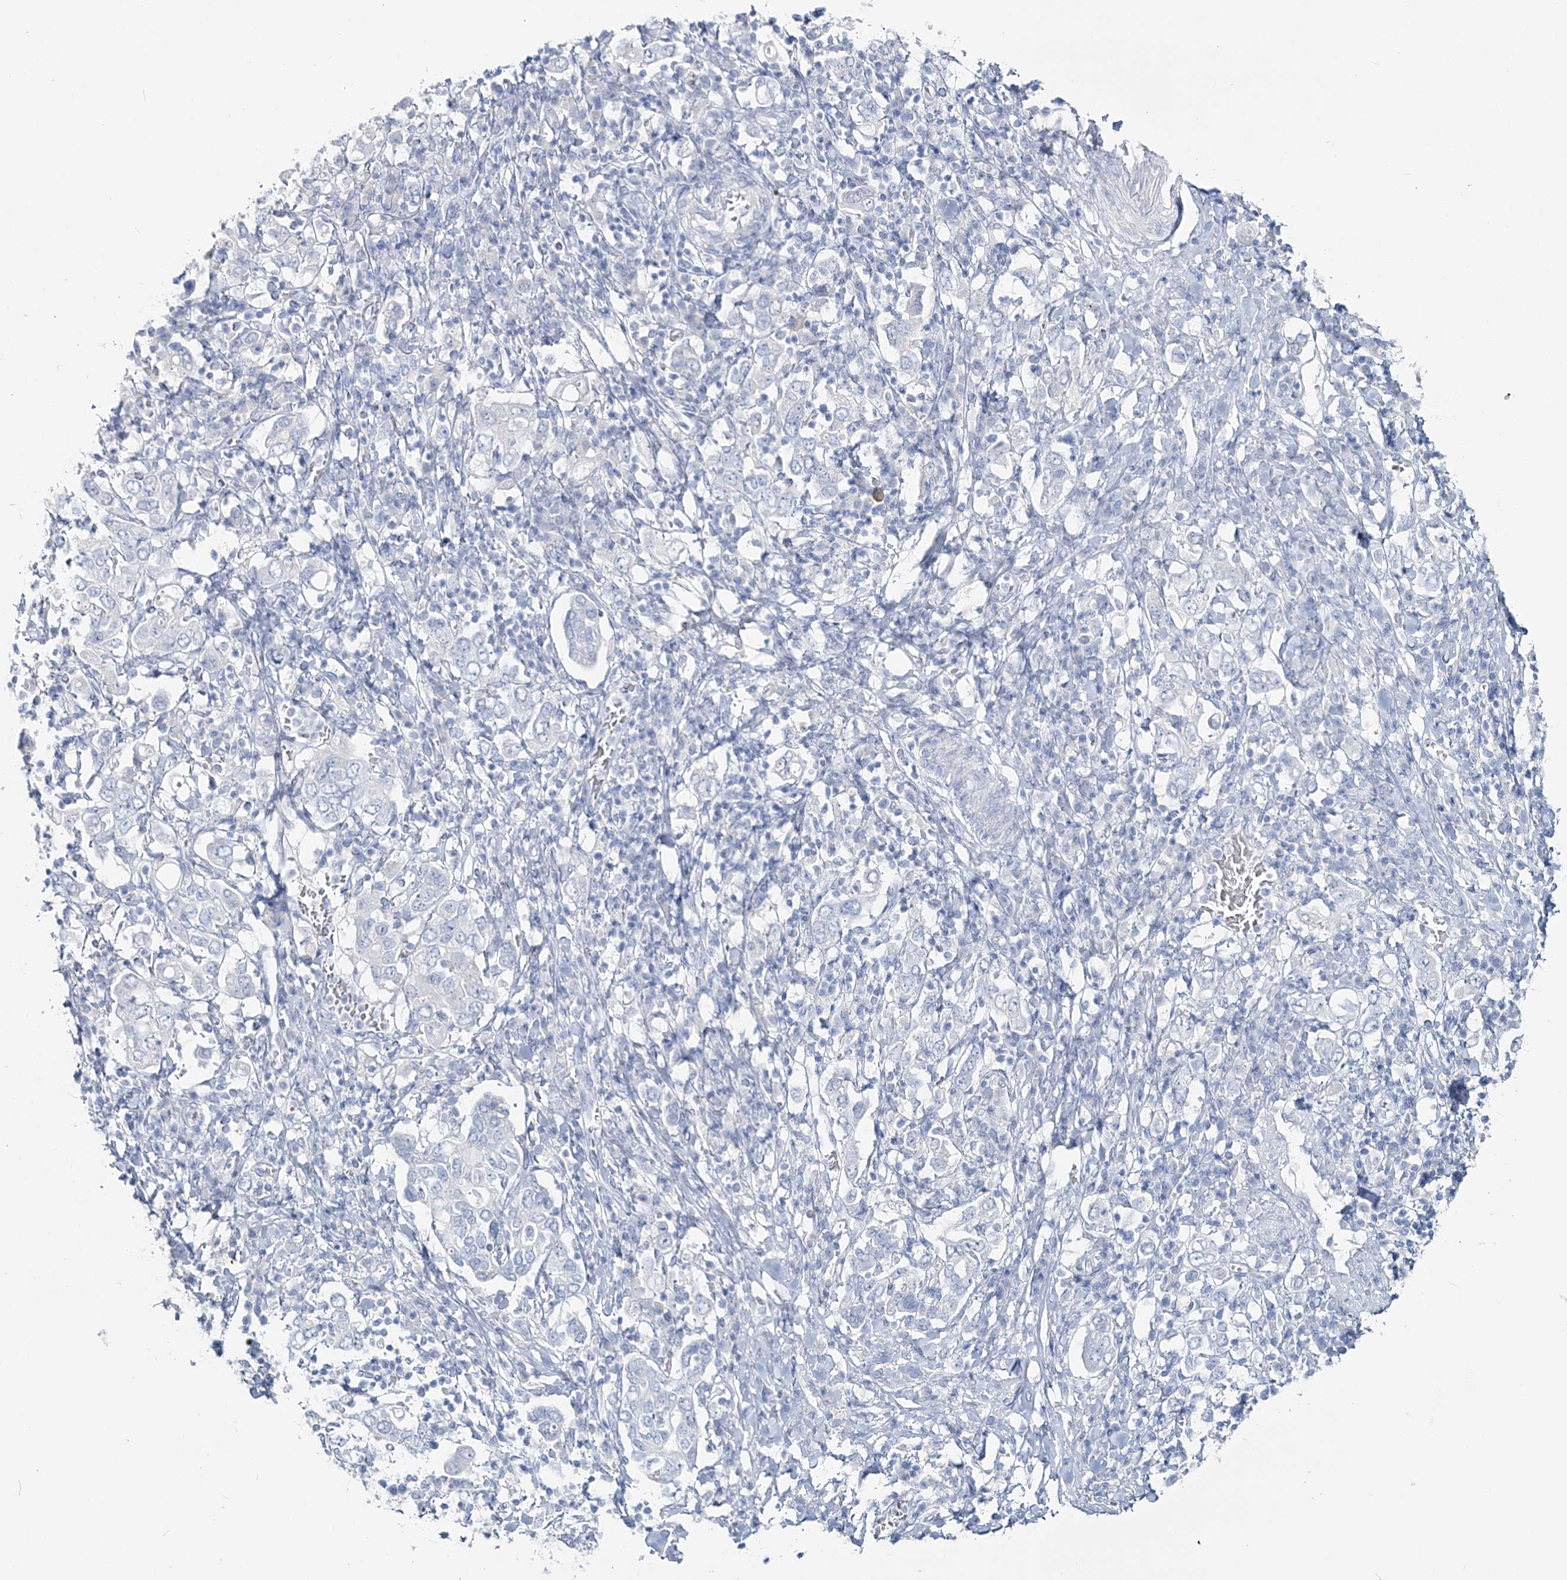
{"staining": {"intensity": "negative", "quantity": "none", "location": "none"}, "tissue": "stomach cancer", "cell_type": "Tumor cells", "image_type": "cancer", "snomed": [{"axis": "morphology", "description": "Adenocarcinoma, NOS"}, {"axis": "topography", "description": "Stomach, upper"}], "caption": "An immunohistochemistry (IHC) photomicrograph of adenocarcinoma (stomach) is shown. There is no staining in tumor cells of adenocarcinoma (stomach). (DAB immunohistochemistry (IHC) visualized using brightfield microscopy, high magnification).", "gene": "CYP3A4", "patient": {"sex": "male", "age": 62}}